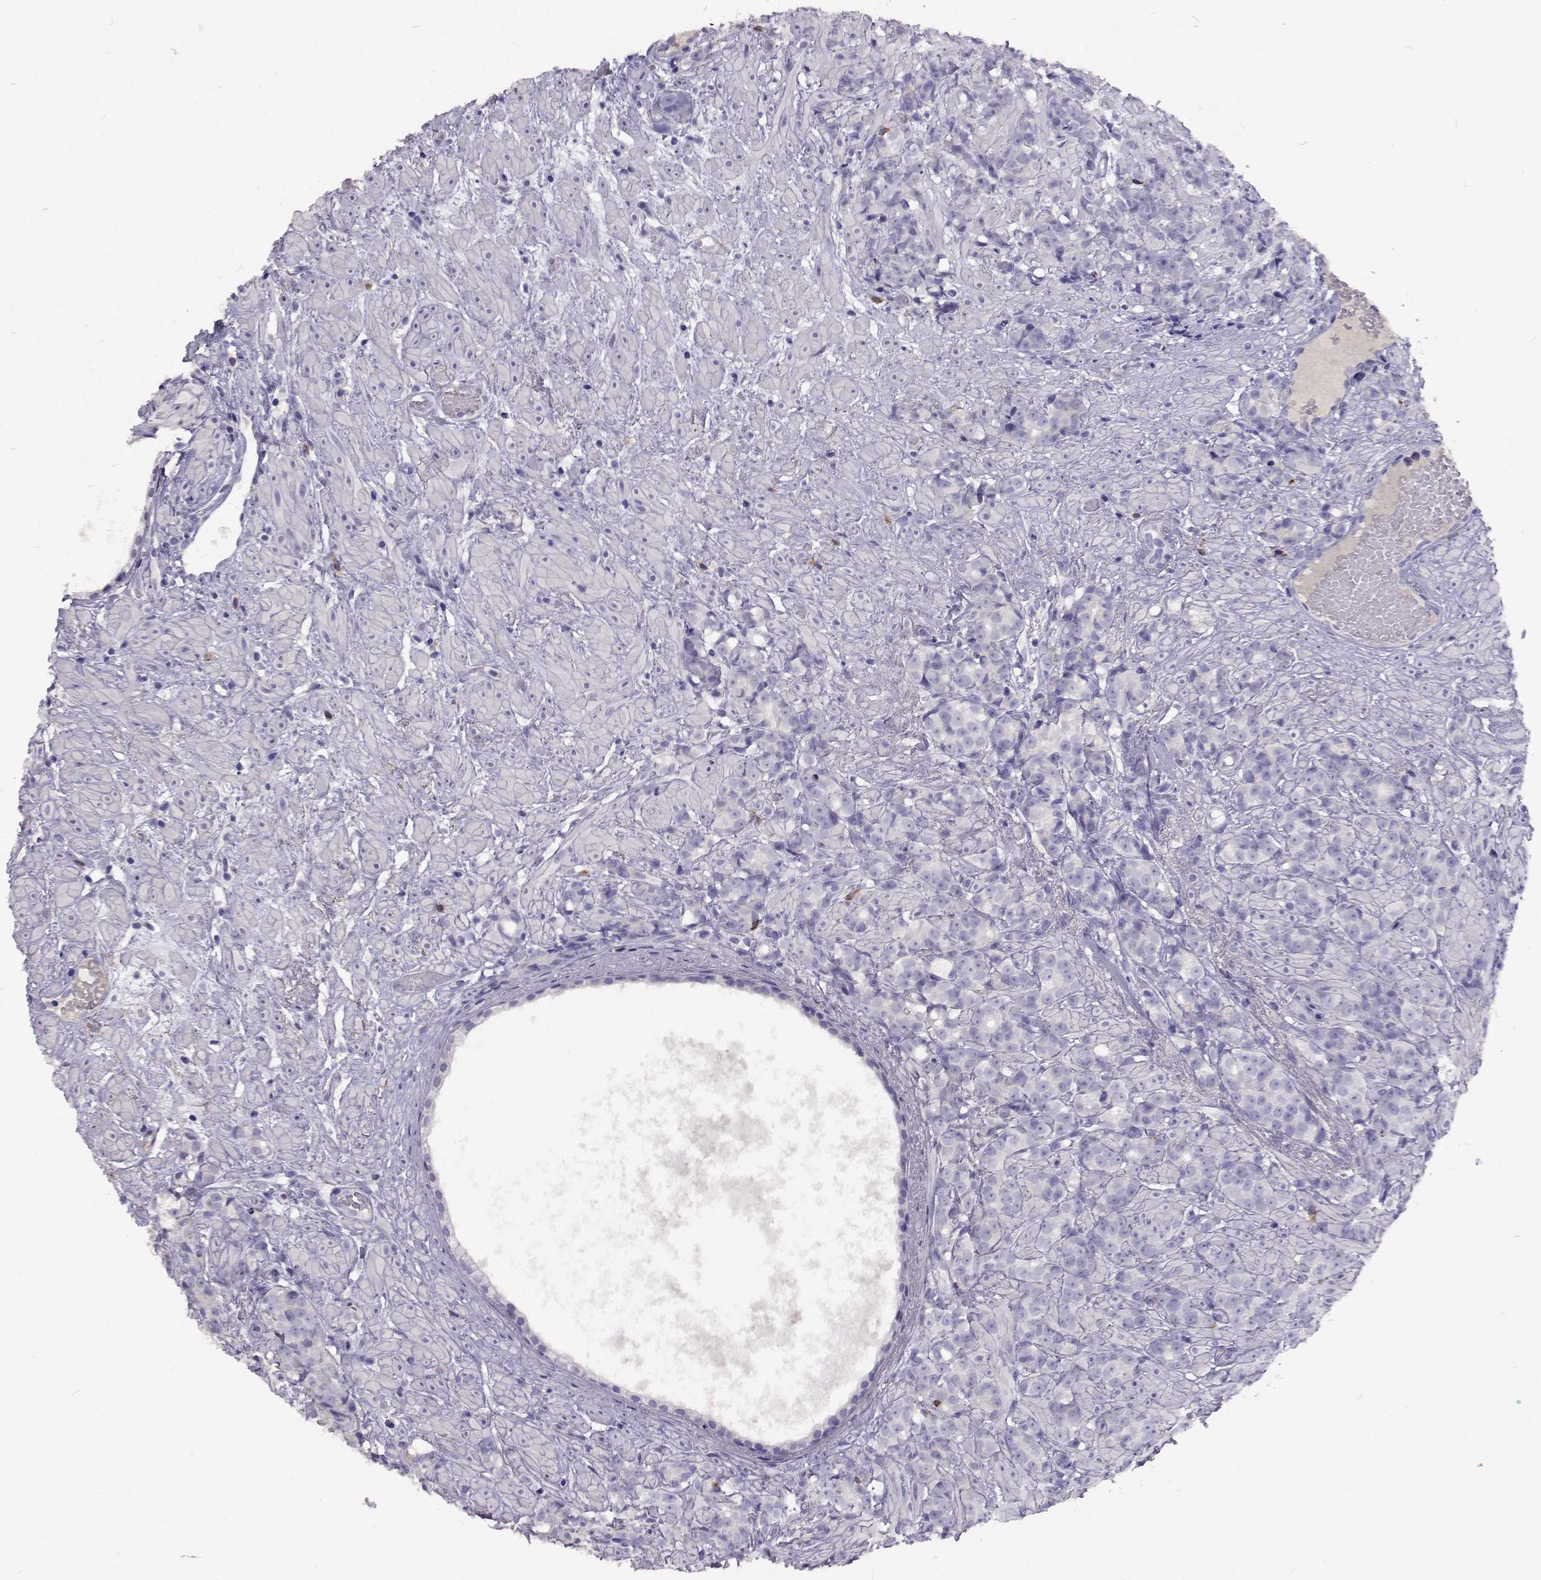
{"staining": {"intensity": "negative", "quantity": "none", "location": "none"}, "tissue": "prostate cancer", "cell_type": "Tumor cells", "image_type": "cancer", "snomed": [{"axis": "morphology", "description": "Adenocarcinoma, High grade"}, {"axis": "topography", "description": "Prostate"}], "caption": "This is an immunohistochemistry photomicrograph of human prostate high-grade adenocarcinoma. There is no expression in tumor cells.", "gene": "CFAP44", "patient": {"sex": "male", "age": 81}}